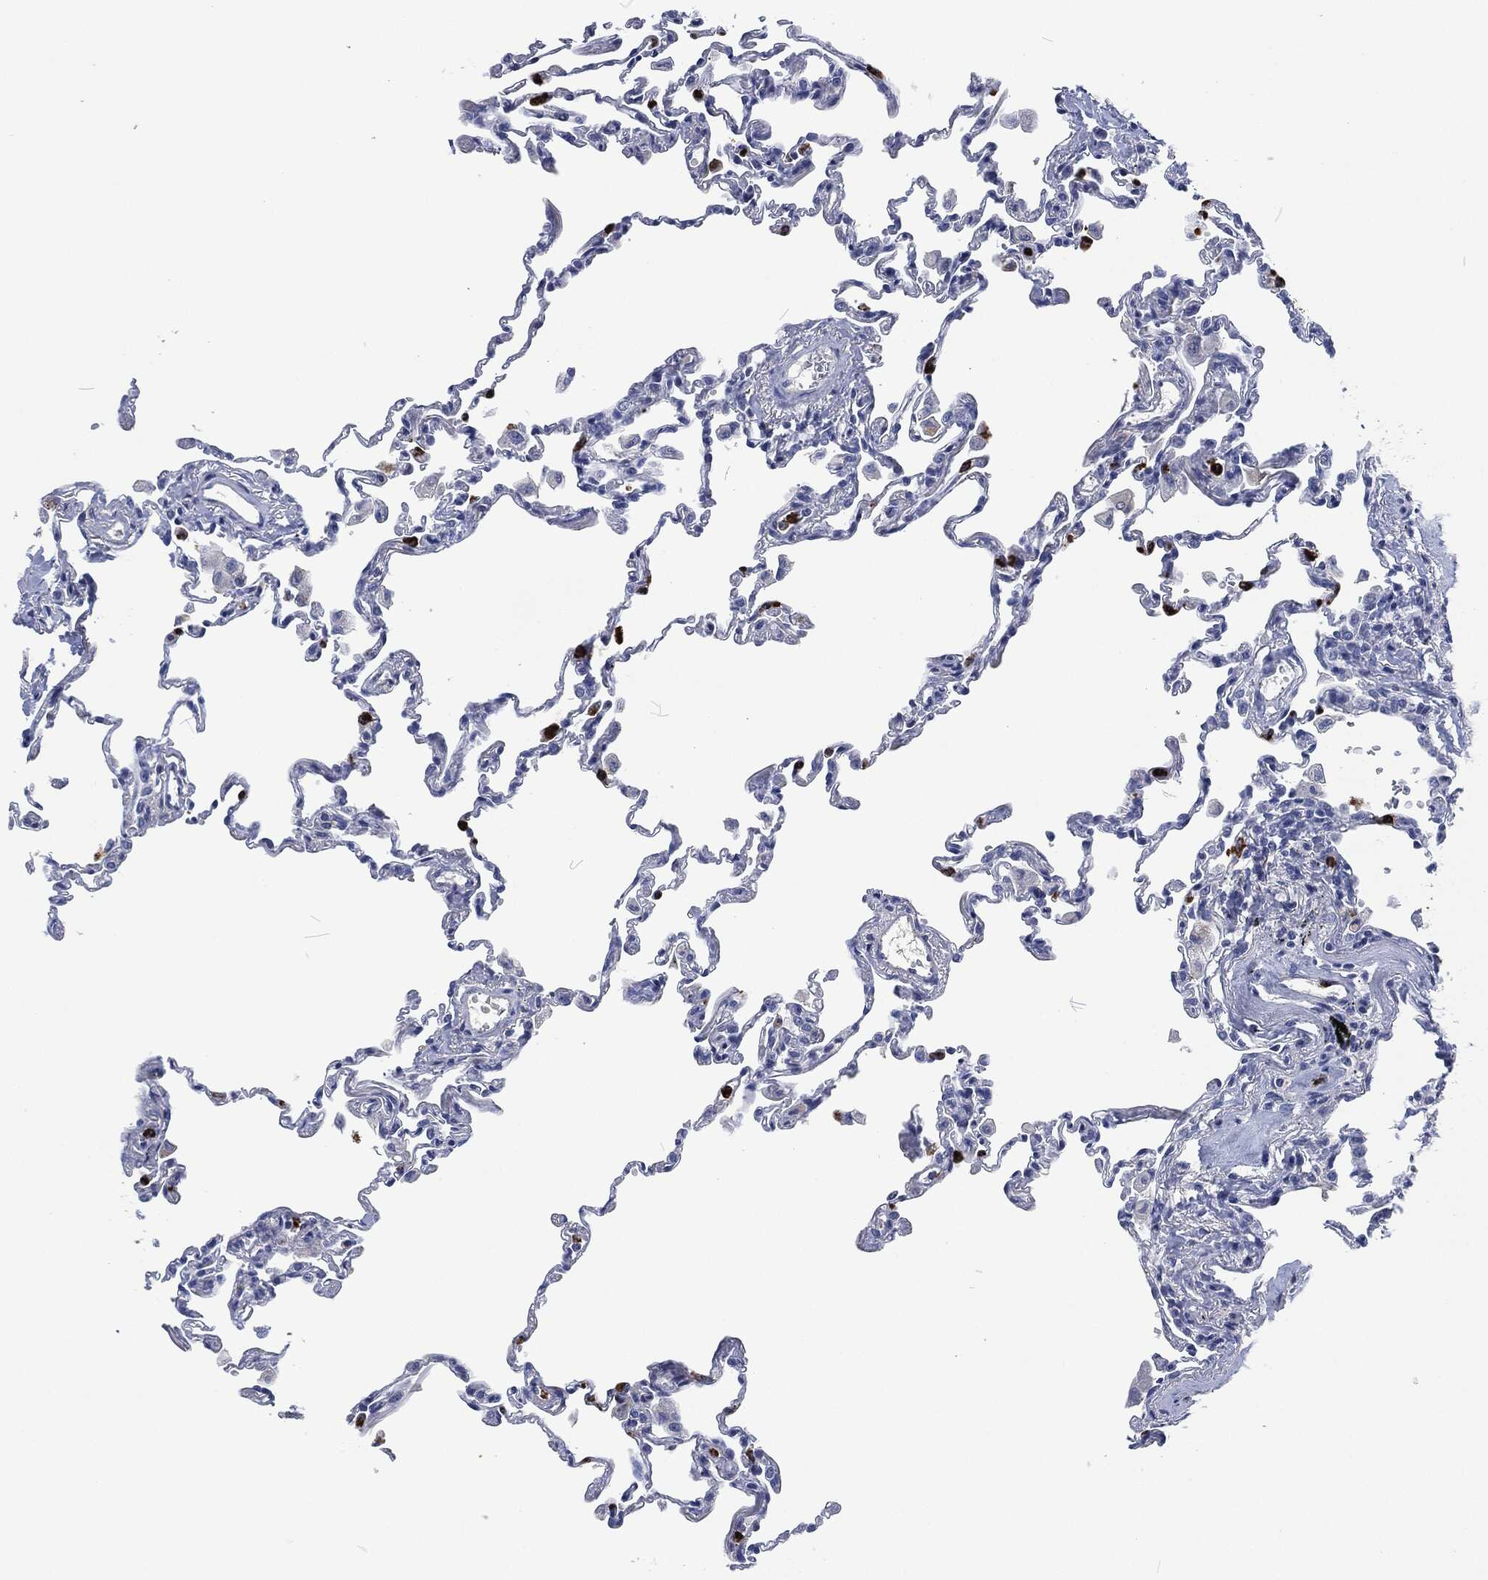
{"staining": {"intensity": "negative", "quantity": "none", "location": "none"}, "tissue": "lung", "cell_type": "Alveolar cells", "image_type": "normal", "snomed": [{"axis": "morphology", "description": "Normal tissue, NOS"}, {"axis": "topography", "description": "Lung"}], "caption": "High magnification brightfield microscopy of benign lung stained with DAB (3,3'-diaminobenzidine) (brown) and counterstained with hematoxylin (blue): alveolar cells show no significant expression. Brightfield microscopy of IHC stained with DAB (3,3'-diaminobenzidine) (brown) and hematoxylin (blue), captured at high magnification.", "gene": "MPO", "patient": {"sex": "female", "age": 57}}